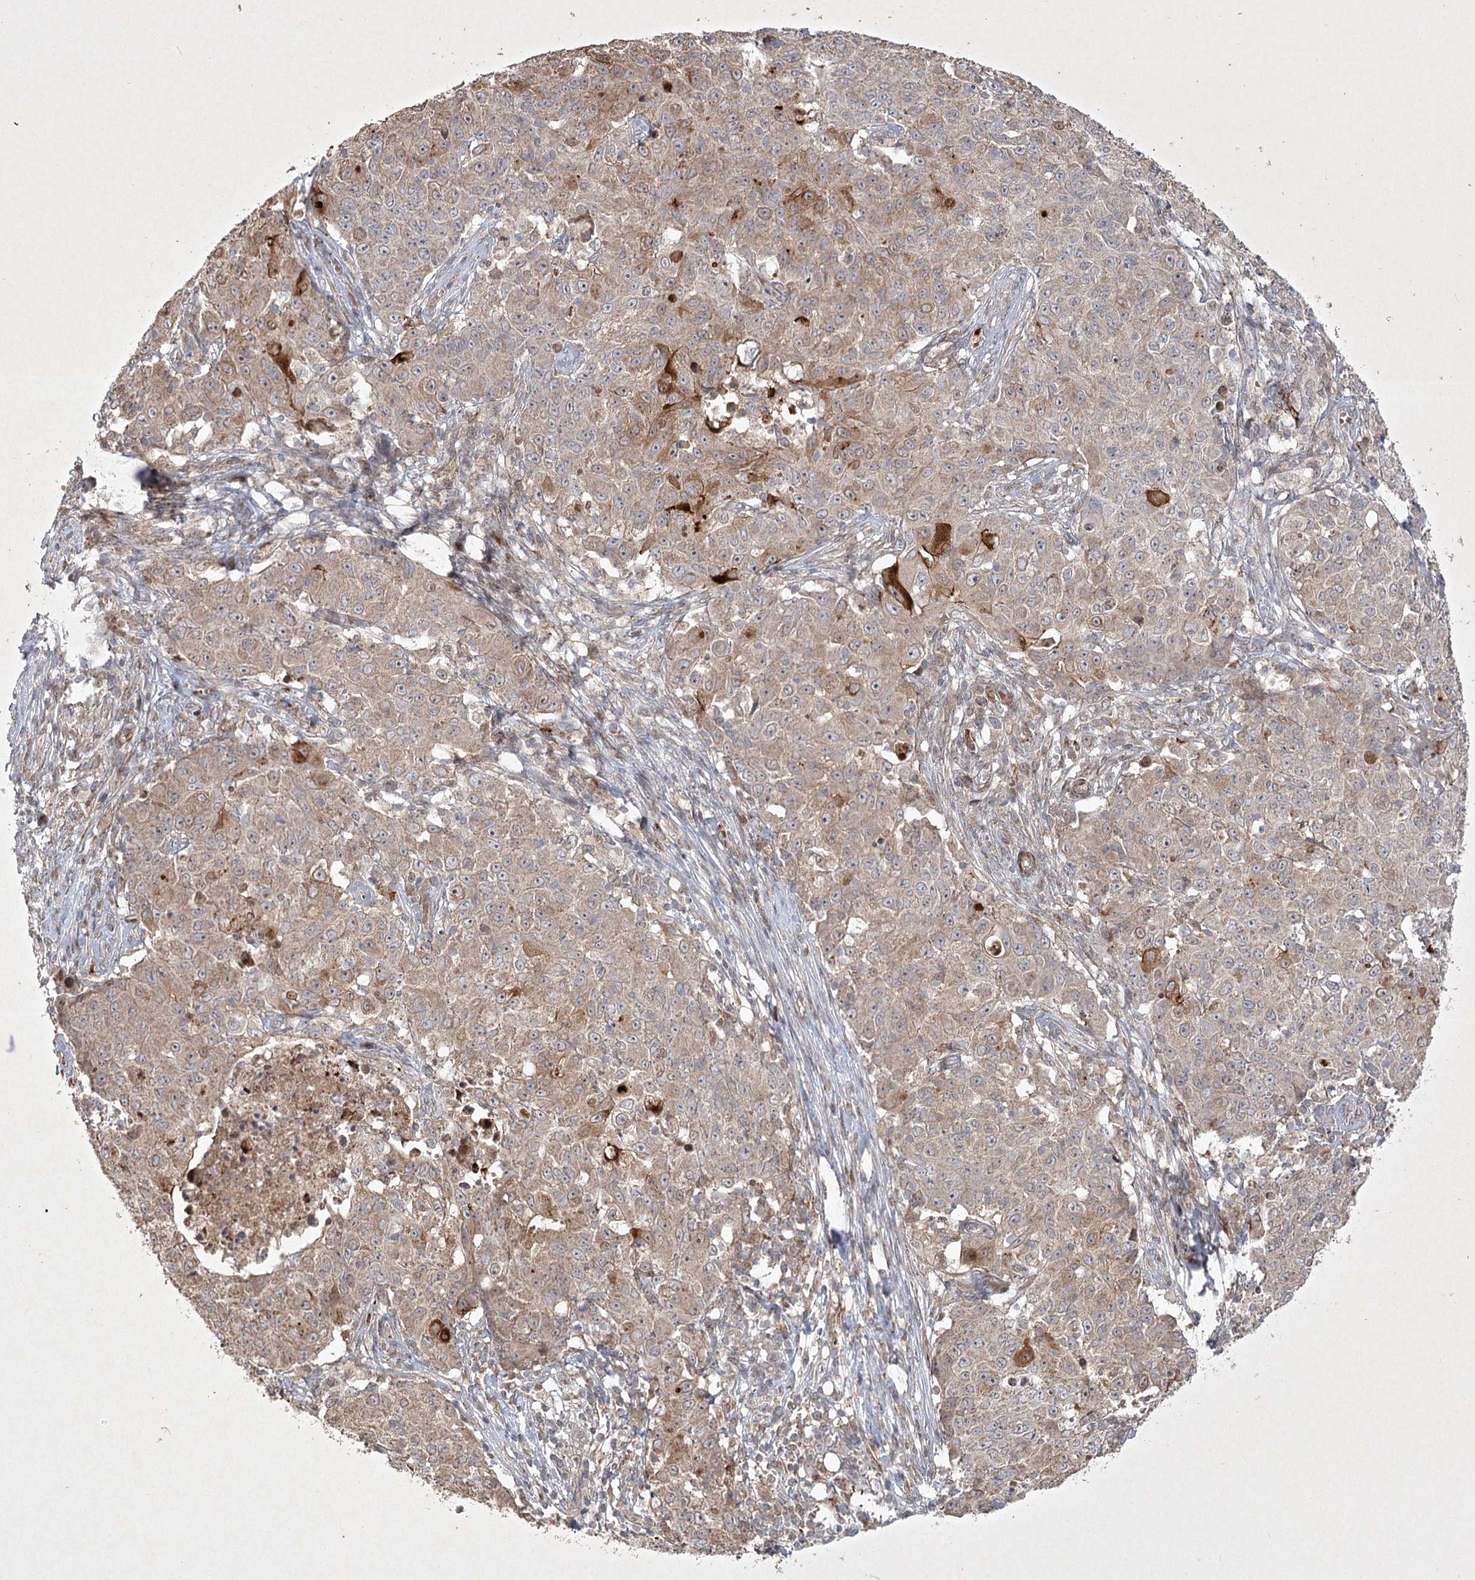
{"staining": {"intensity": "weak", "quantity": ">75%", "location": "cytoplasmic/membranous"}, "tissue": "ovarian cancer", "cell_type": "Tumor cells", "image_type": "cancer", "snomed": [{"axis": "morphology", "description": "Carcinoma, endometroid"}, {"axis": "topography", "description": "Ovary"}], "caption": "Ovarian endometroid carcinoma was stained to show a protein in brown. There is low levels of weak cytoplasmic/membranous staining in approximately >75% of tumor cells.", "gene": "KBTBD4", "patient": {"sex": "female", "age": 42}}